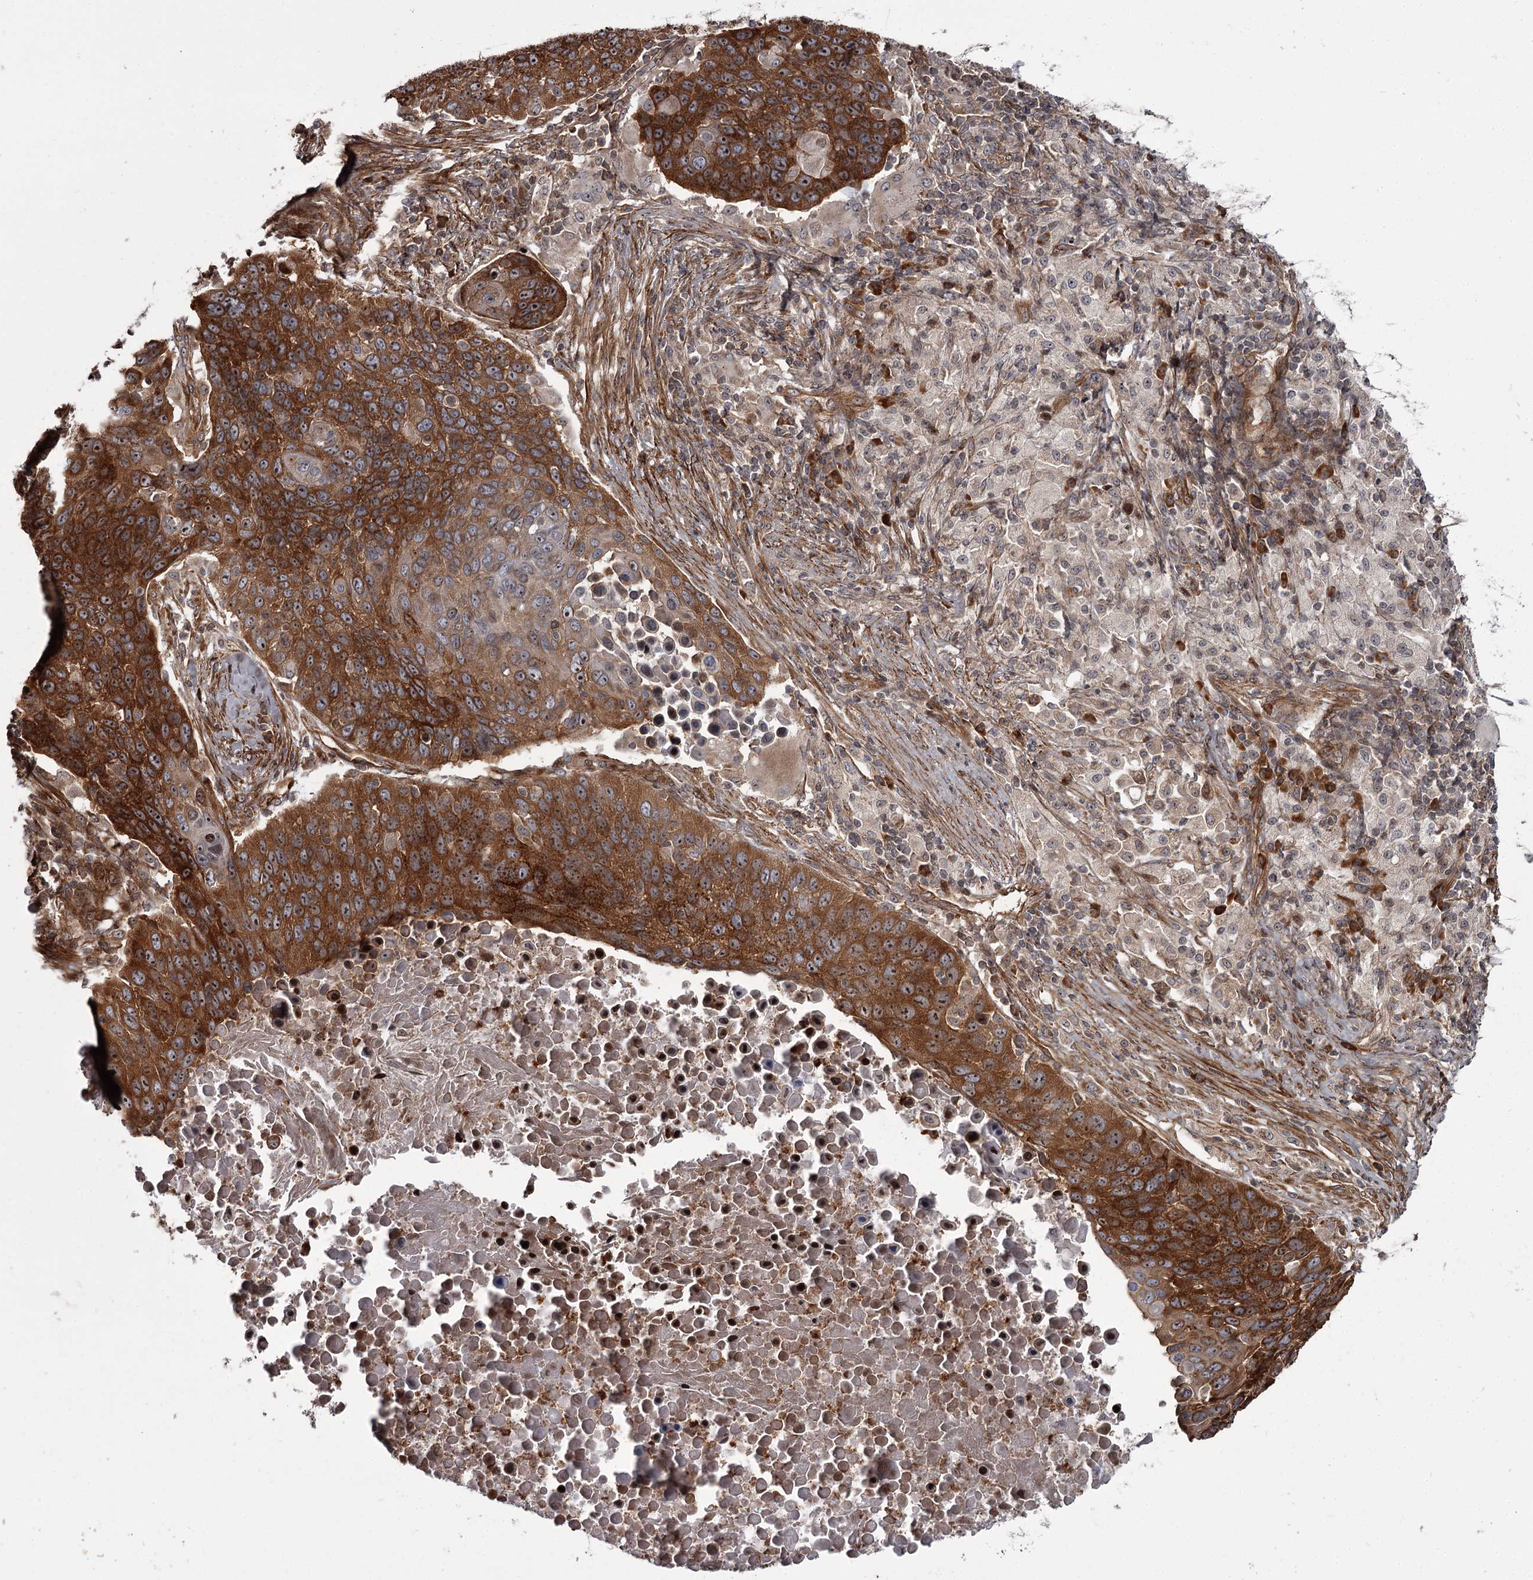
{"staining": {"intensity": "strong", "quantity": ">75%", "location": "cytoplasmic/membranous,nuclear"}, "tissue": "lung cancer", "cell_type": "Tumor cells", "image_type": "cancer", "snomed": [{"axis": "morphology", "description": "Normal tissue, NOS"}, {"axis": "morphology", "description": "Squamous cell carcinoma, NOS"}, {"axis": "topography", "description": "Lymph node"}, {"axis": "topography", "description": "Lung"}], "caption": "Immunohistochemistry (IHC) histopathology image of human lung cancer (squamous cell carcinoma) stained for a protein (brown), which shows high levels of strong cytoplasmic/membranous and nuclear staining in about >75% of tumor cells.", "gene": "THAP9", "patient": {"sex": "male", "age": 66}}